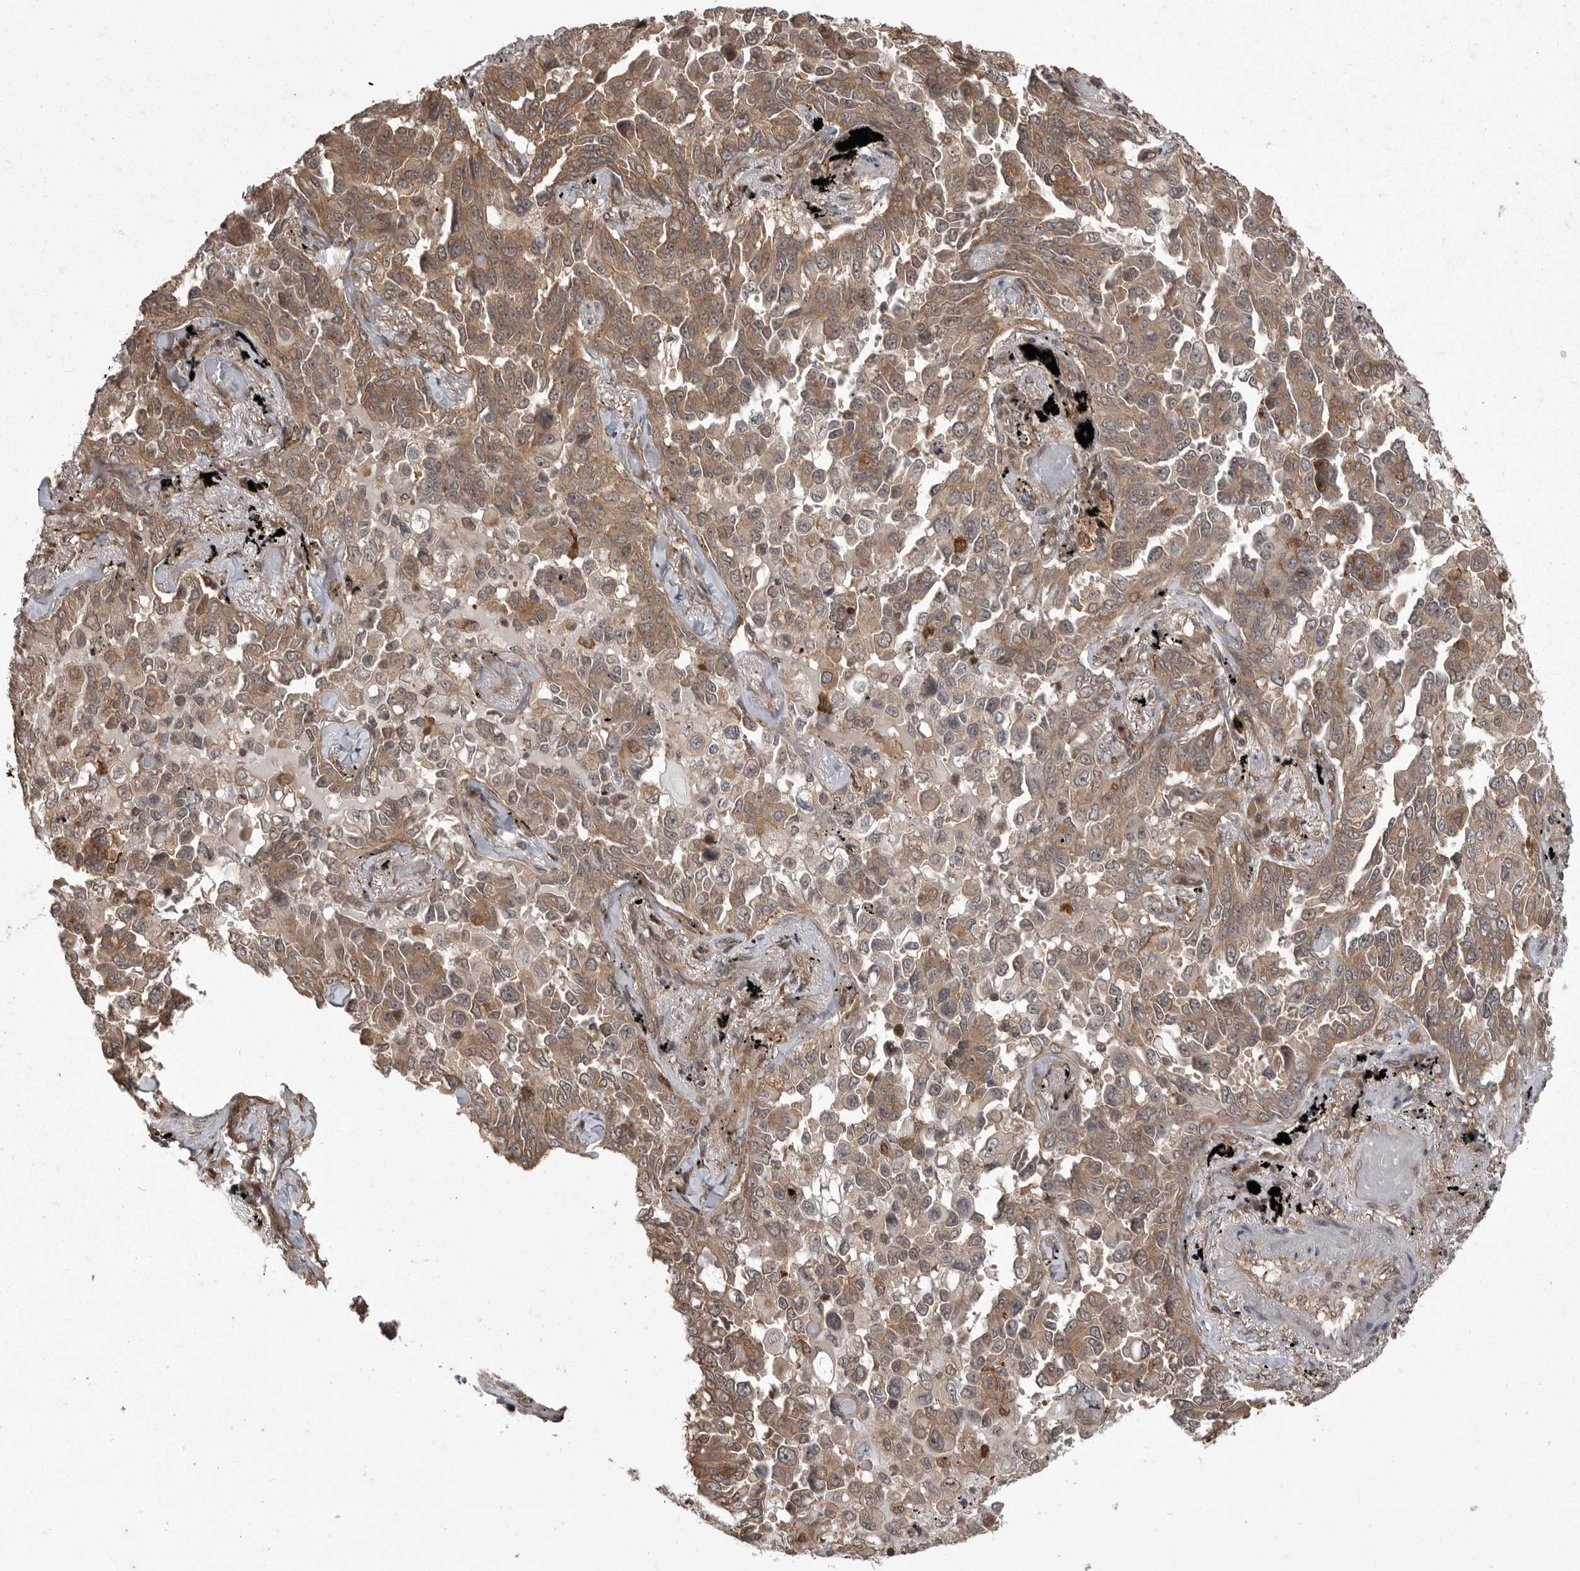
{"staining": {"intensity": "moderate", "quantity": ">75%", "location": "cytoplasmic/membranous"}, "tissue": "lung cancer", "cell_type": "Tumor cells", "image_type": "cancer", "snomed": [{"axis": "morphology", "description": "Adenocarcinoma, NOS"}, {"axis": "topography", "description": "Lung"}], "caption": "Protein staining of adenocarcinoma (lung) tissue reveals moderate cytoplasmic/membranous expression in about >75% of tumor cells. The staining was performed using DAB (3,3'-diaminobenzidine) to visualize the protein expression in brown, while the nuclei were stained in blue with hematoxylin (Magnification: 20x).", "gene": "DNAJC8", "patient": {"sex": "female", "age": 67}}